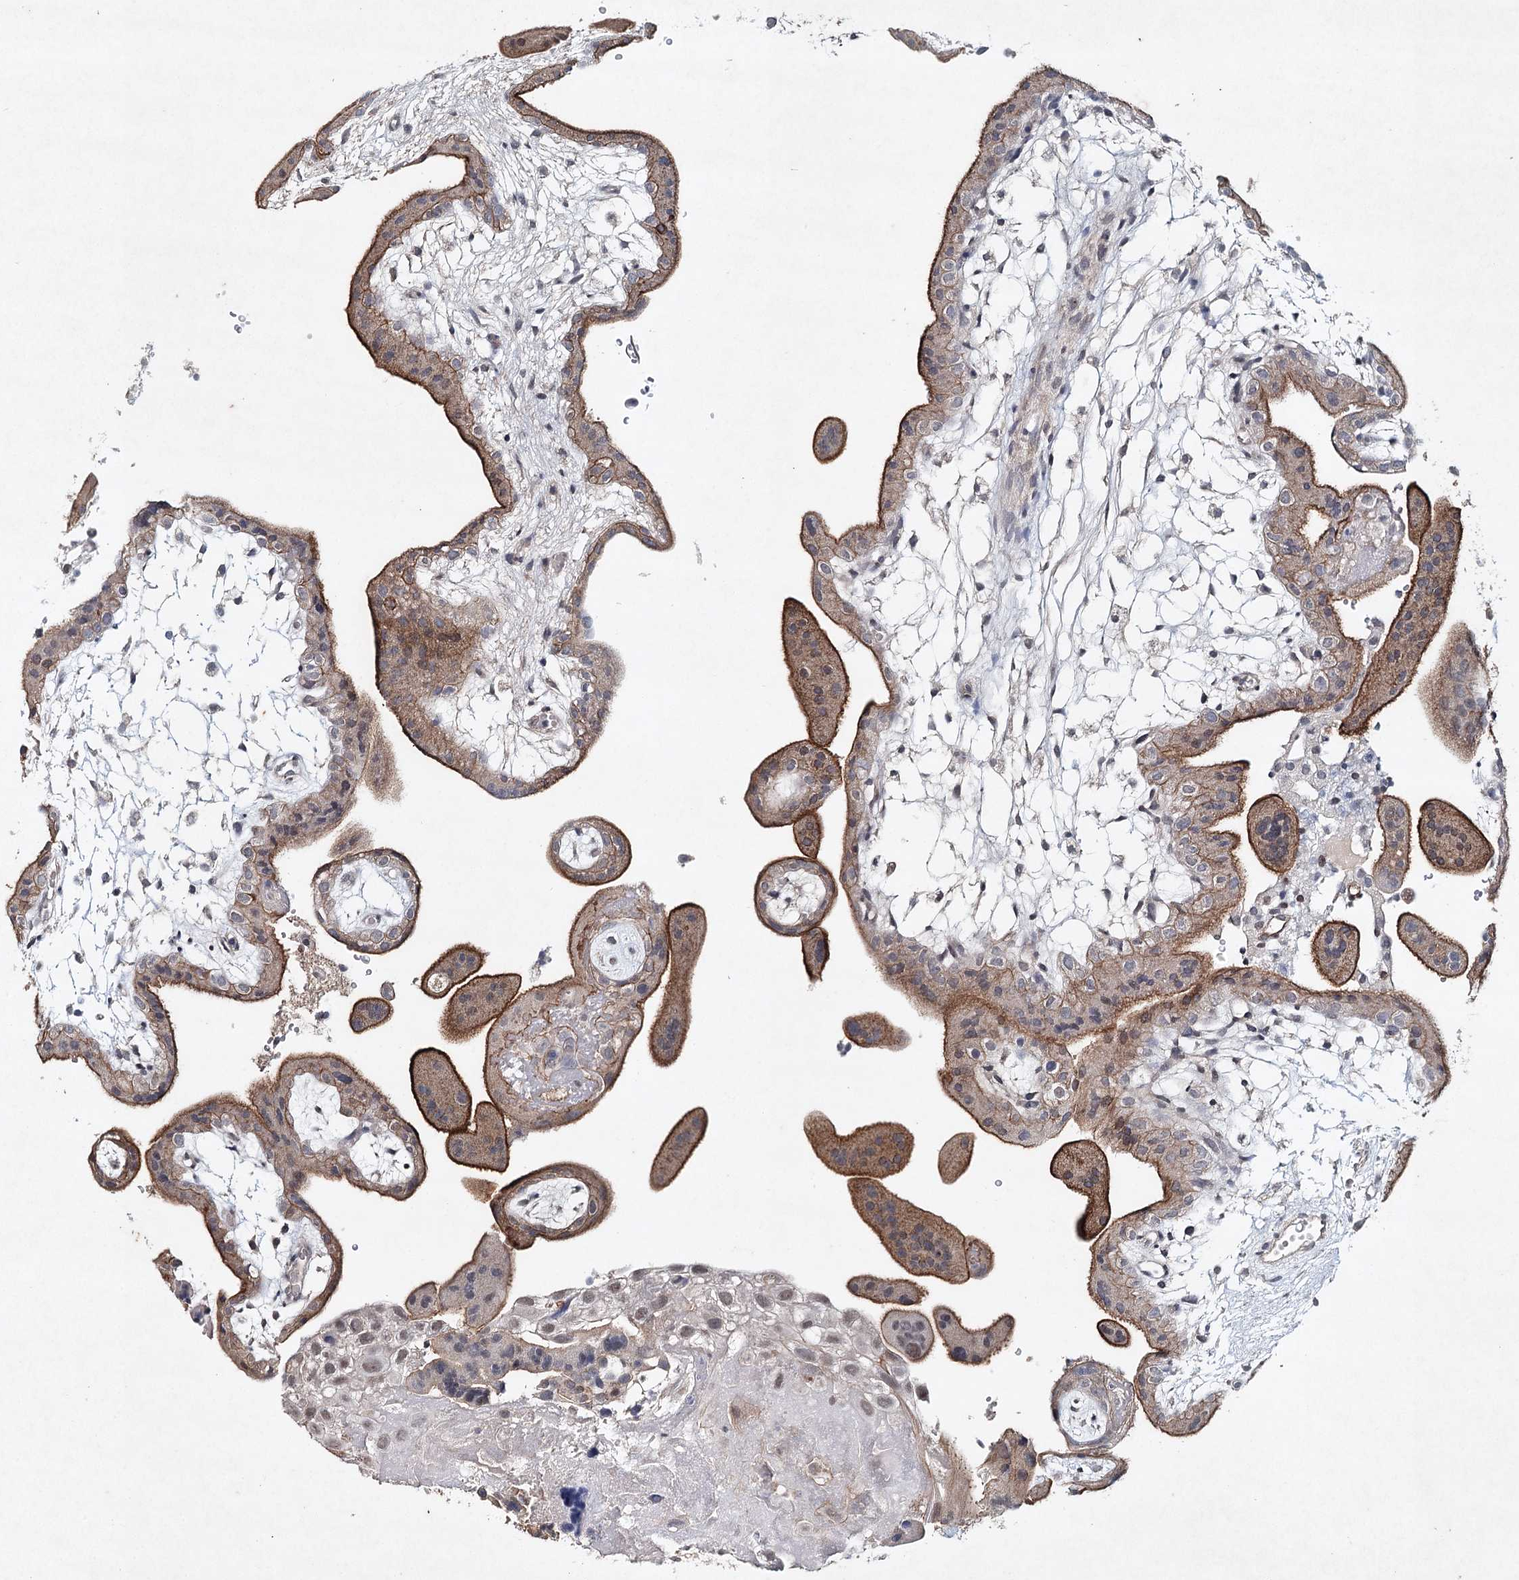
{"staining": {"intensity": "weak", "quantity": ">75%", "location": "nuclear"}, "tissue": "placenta", "cell_type": "Decidual cells", "image_type": "normal", "snomed": [{"axis": "morphology", "description": "Normal tissue, NOS"}, {"axis": "topography", "description": "Placenta"}], "caption": "Immunohistochemical staining of unremarkable placenta reveals low levels of weak nuclear positivity in approximately >75% of decidual cells.", "gene": "SYNPO", "patient": {"sex": "female", "age": 18}}